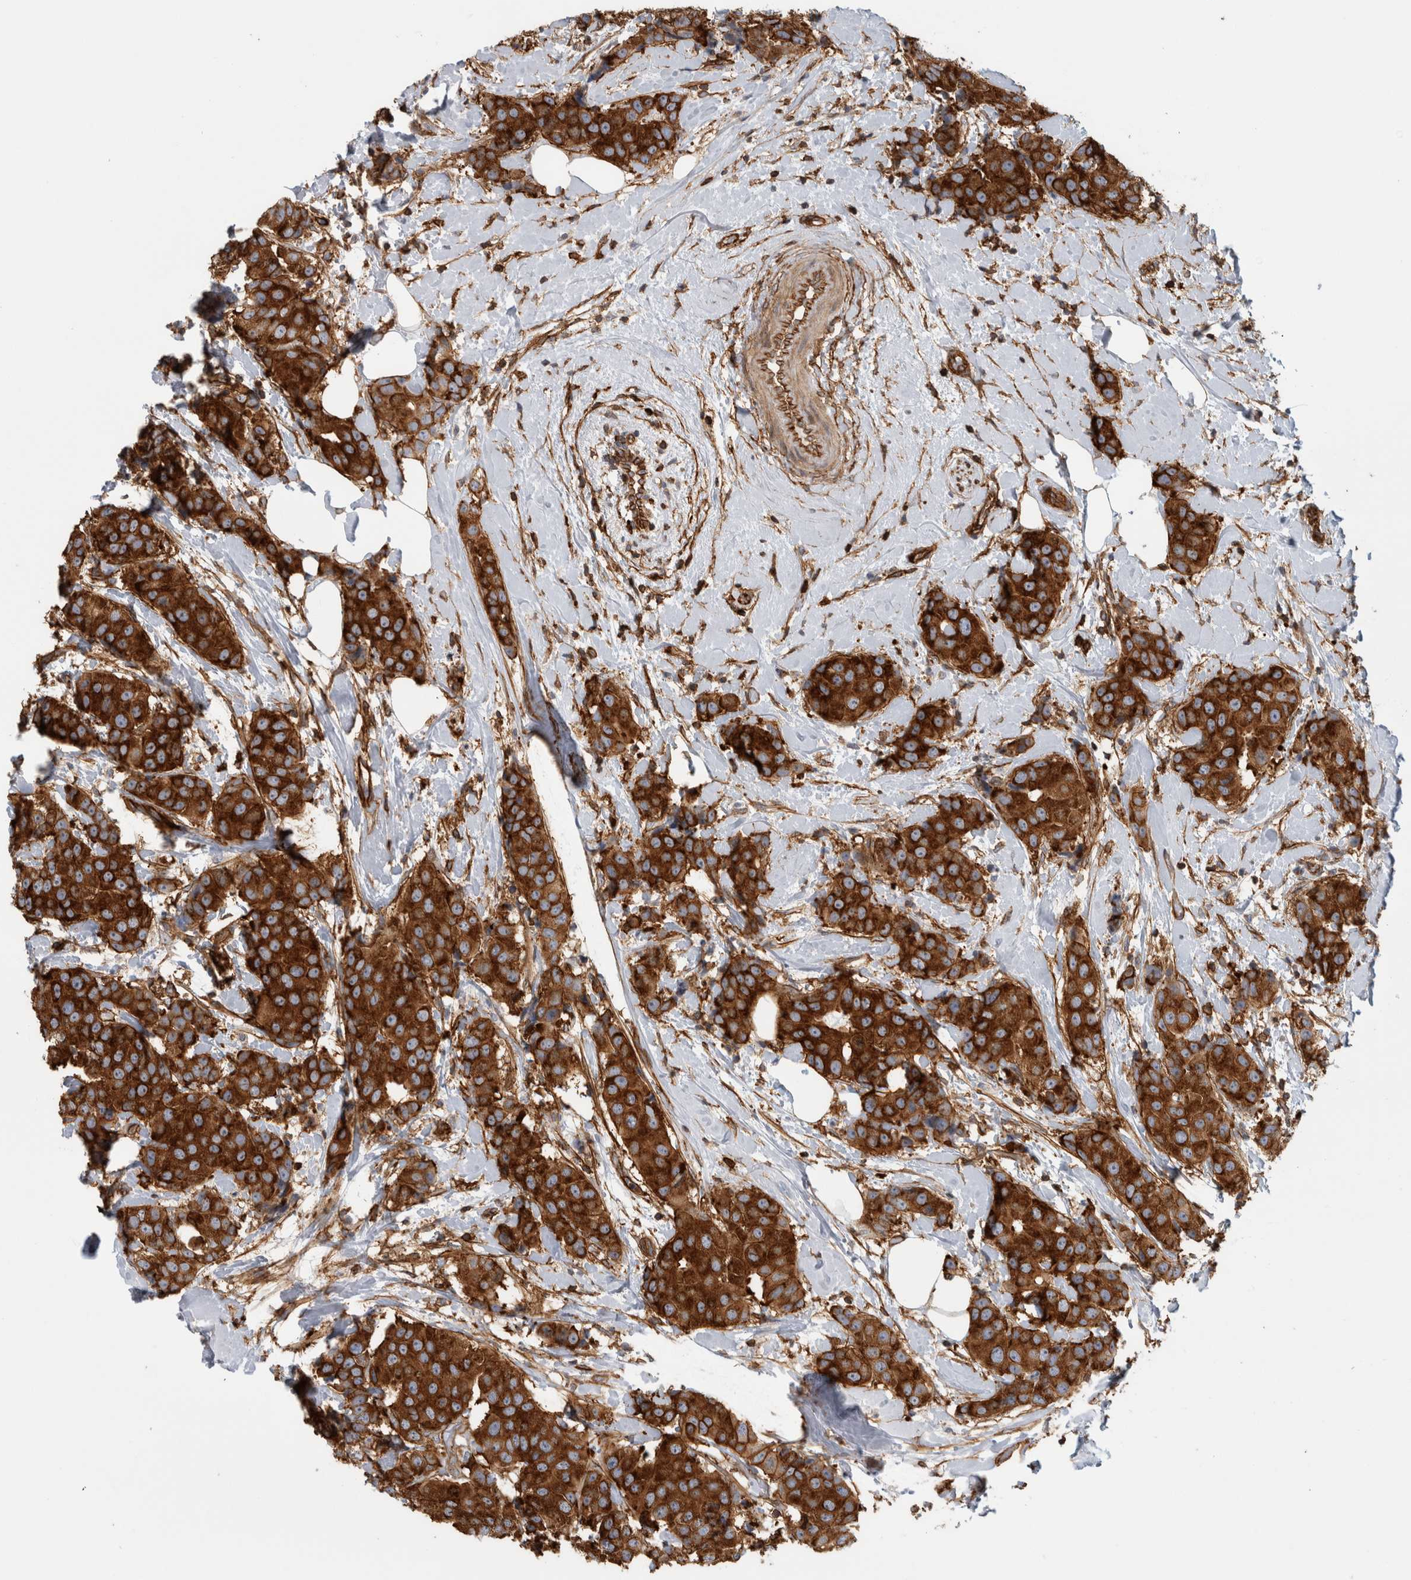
{"staining": {"intensity": "strong", "quantity": ">75%", "location": "cytoplasmic/membranous"}, "tissue": "breast cancer", "cell_type": "Tumor cells", "image_type": "cancer", "snomed": [{"axis": "morphology", "description": "Normal tissue, NOS"}, {"axis": "morphology", "description": "Duct carcinoma"}, {"axis": "topography", "description": "Breast"}], "caption": "Protein positivity by immunohistochemistry (IHC) displays strong cytoplasmic/membranous expression in approximately >75% of tumor cells in invasive ductal carcinoma (breast).", "gene": "AHNAK", "patient": {"sex": "female", "age": 39}}